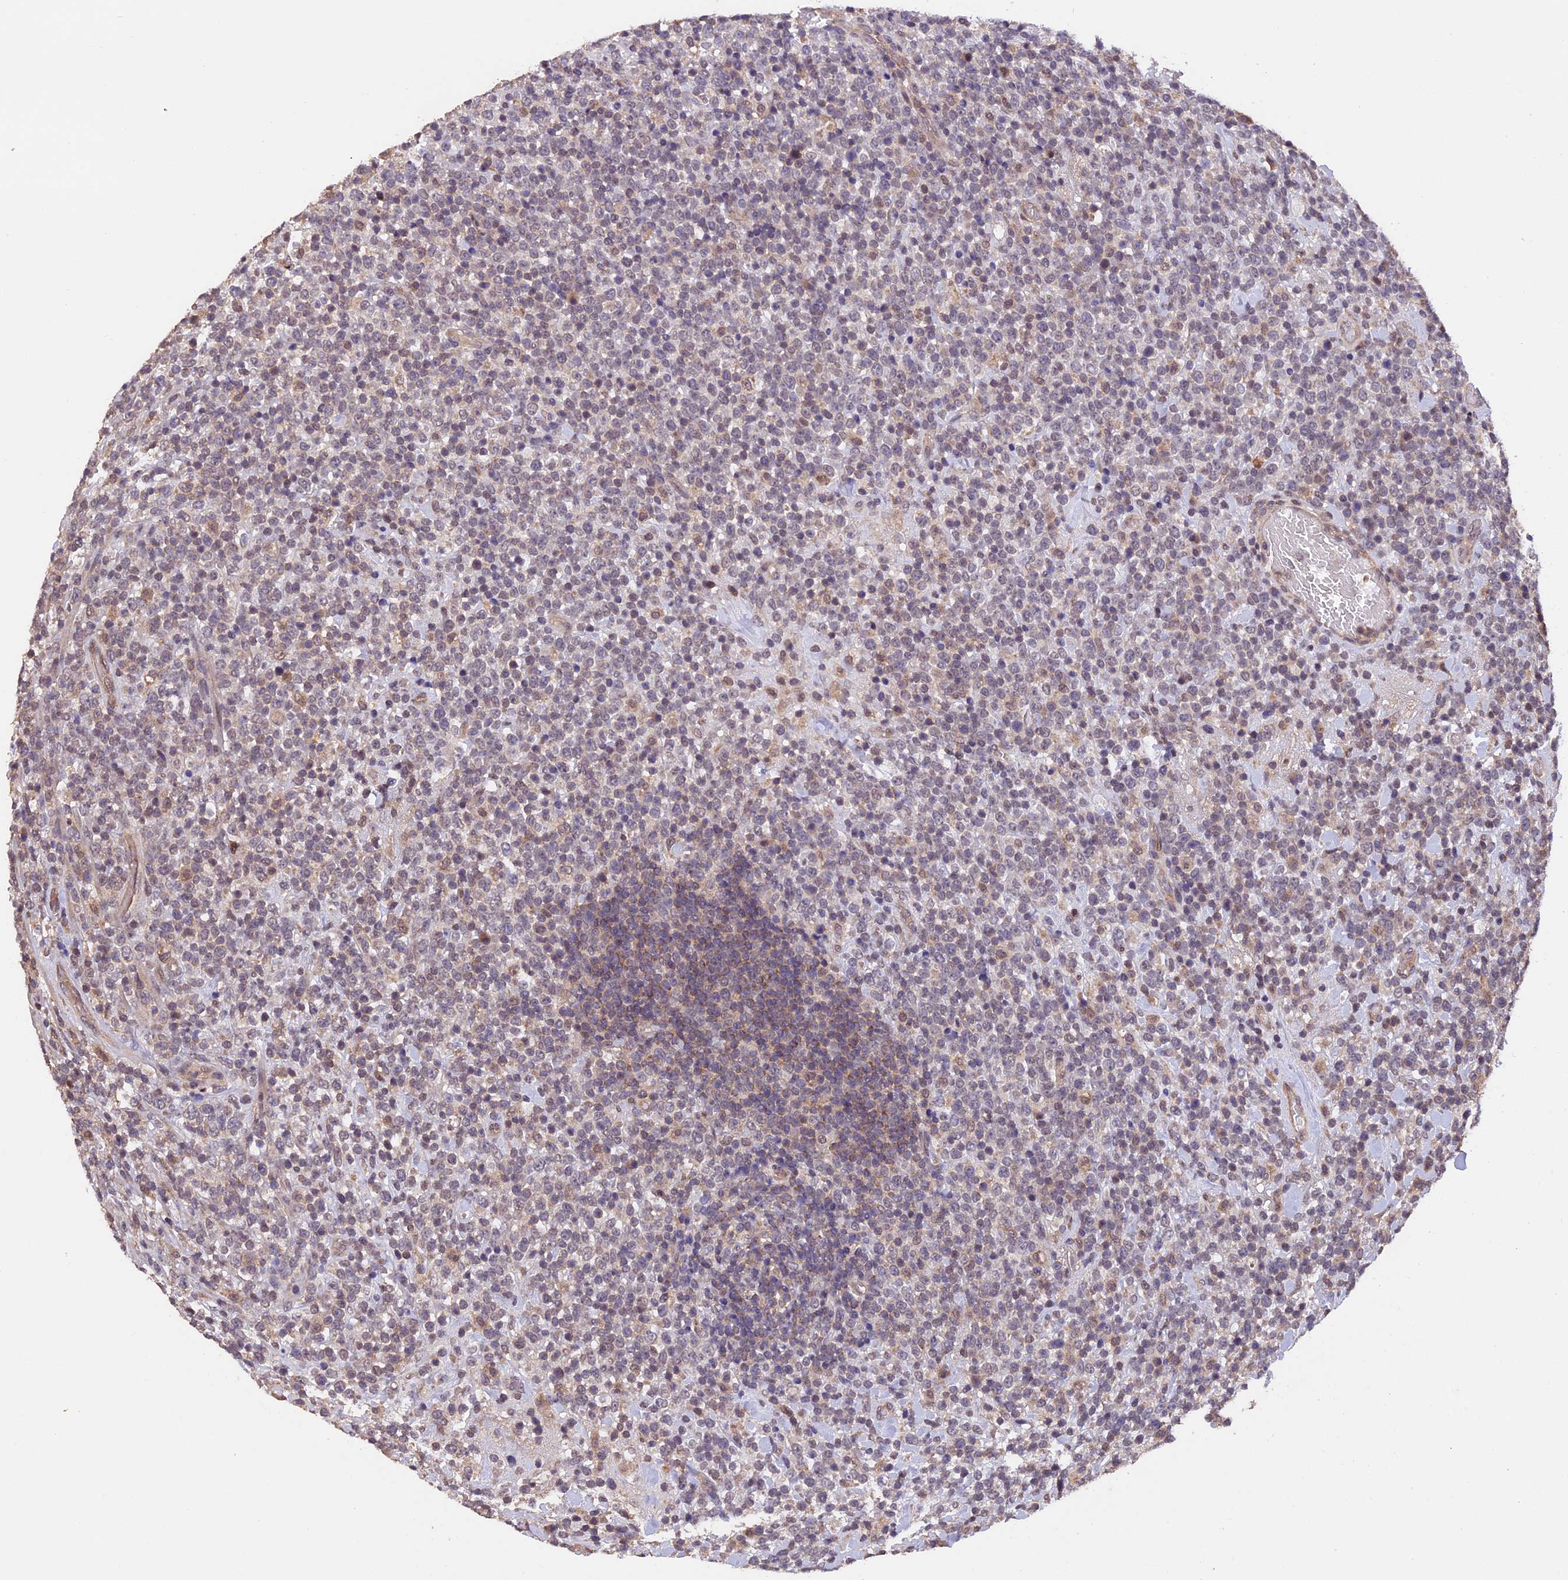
{"staining": {"intensity": "negative", "quantity": "none", "location": "none"}, "tissue": "lymphoma", "cell_type": "Tumor cells", "image_type": "cancer", "snomed": [{"axis": "morphology", "description": "Malignant lymphoma, non-Hodgkin's type, High grade"}, {"axis": "topography", "description": "Colon"}], "caption": "Immunohistochemical staining of human lymphoma reveals no significant expression in tumor cells. Nuclei are stained in blue.", "gene": "PKD2L2", "patient": {"sex": "female", "age": 53}}